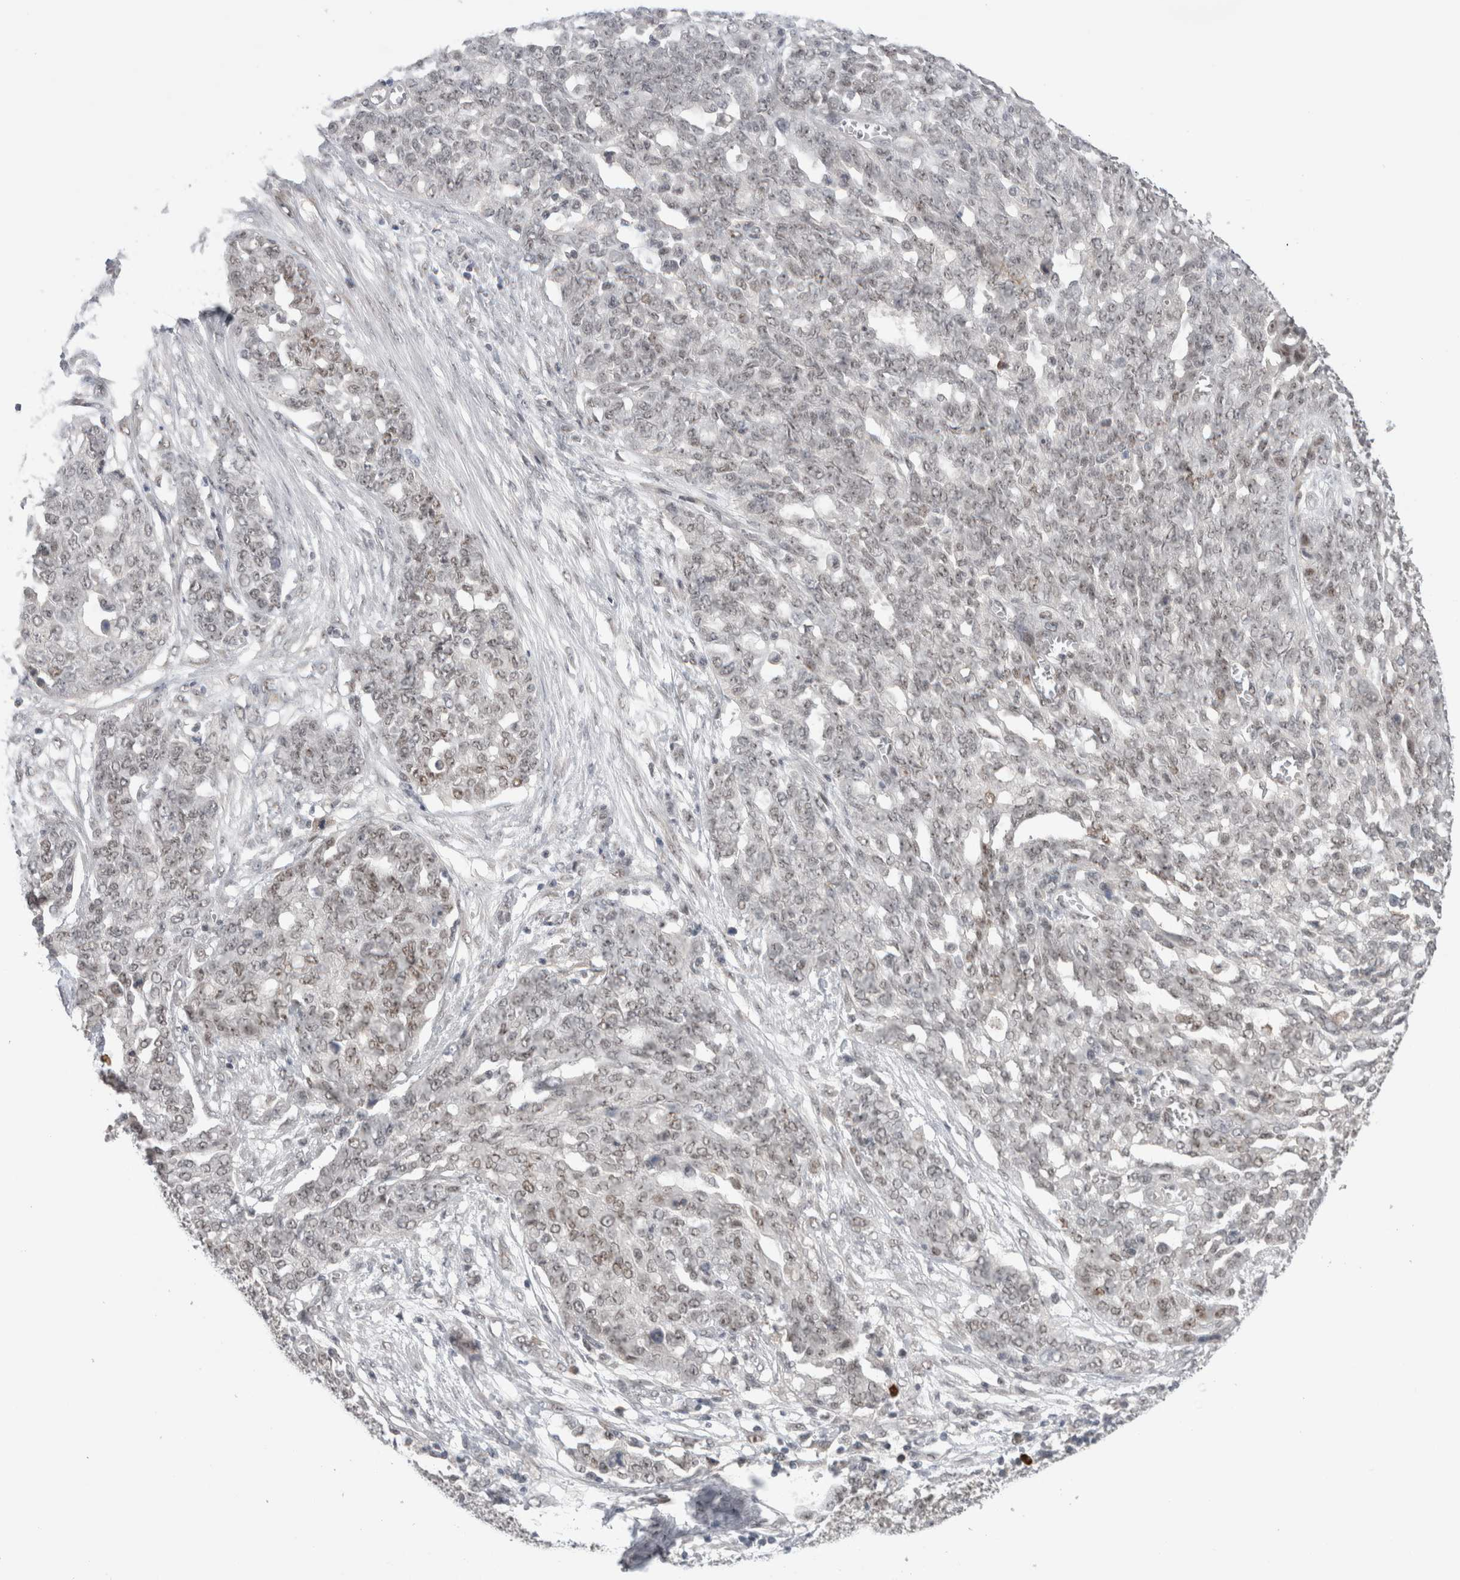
{"staining": {"intensity": "weak", "quantity": "<25%", "location": "nuclear"}, "tissue": "ovarian cancer", "cell_type": "Tumor cells", "image_type": "cancer", "snomed": [{"axis": "morphology", "description": "Cystadenocarcinoma, serous, NOS"}, {"axis": "topography", "description": "Soft tissue"}, {"axis": "topography", "description": "Ovary"}], "caption": "The photomicrograph displays no staining of tumor cells in ovarian serous cystadenocarcinoma.", "gene": "ZNF24", "patient": {"sex": "female", "age": 57}}